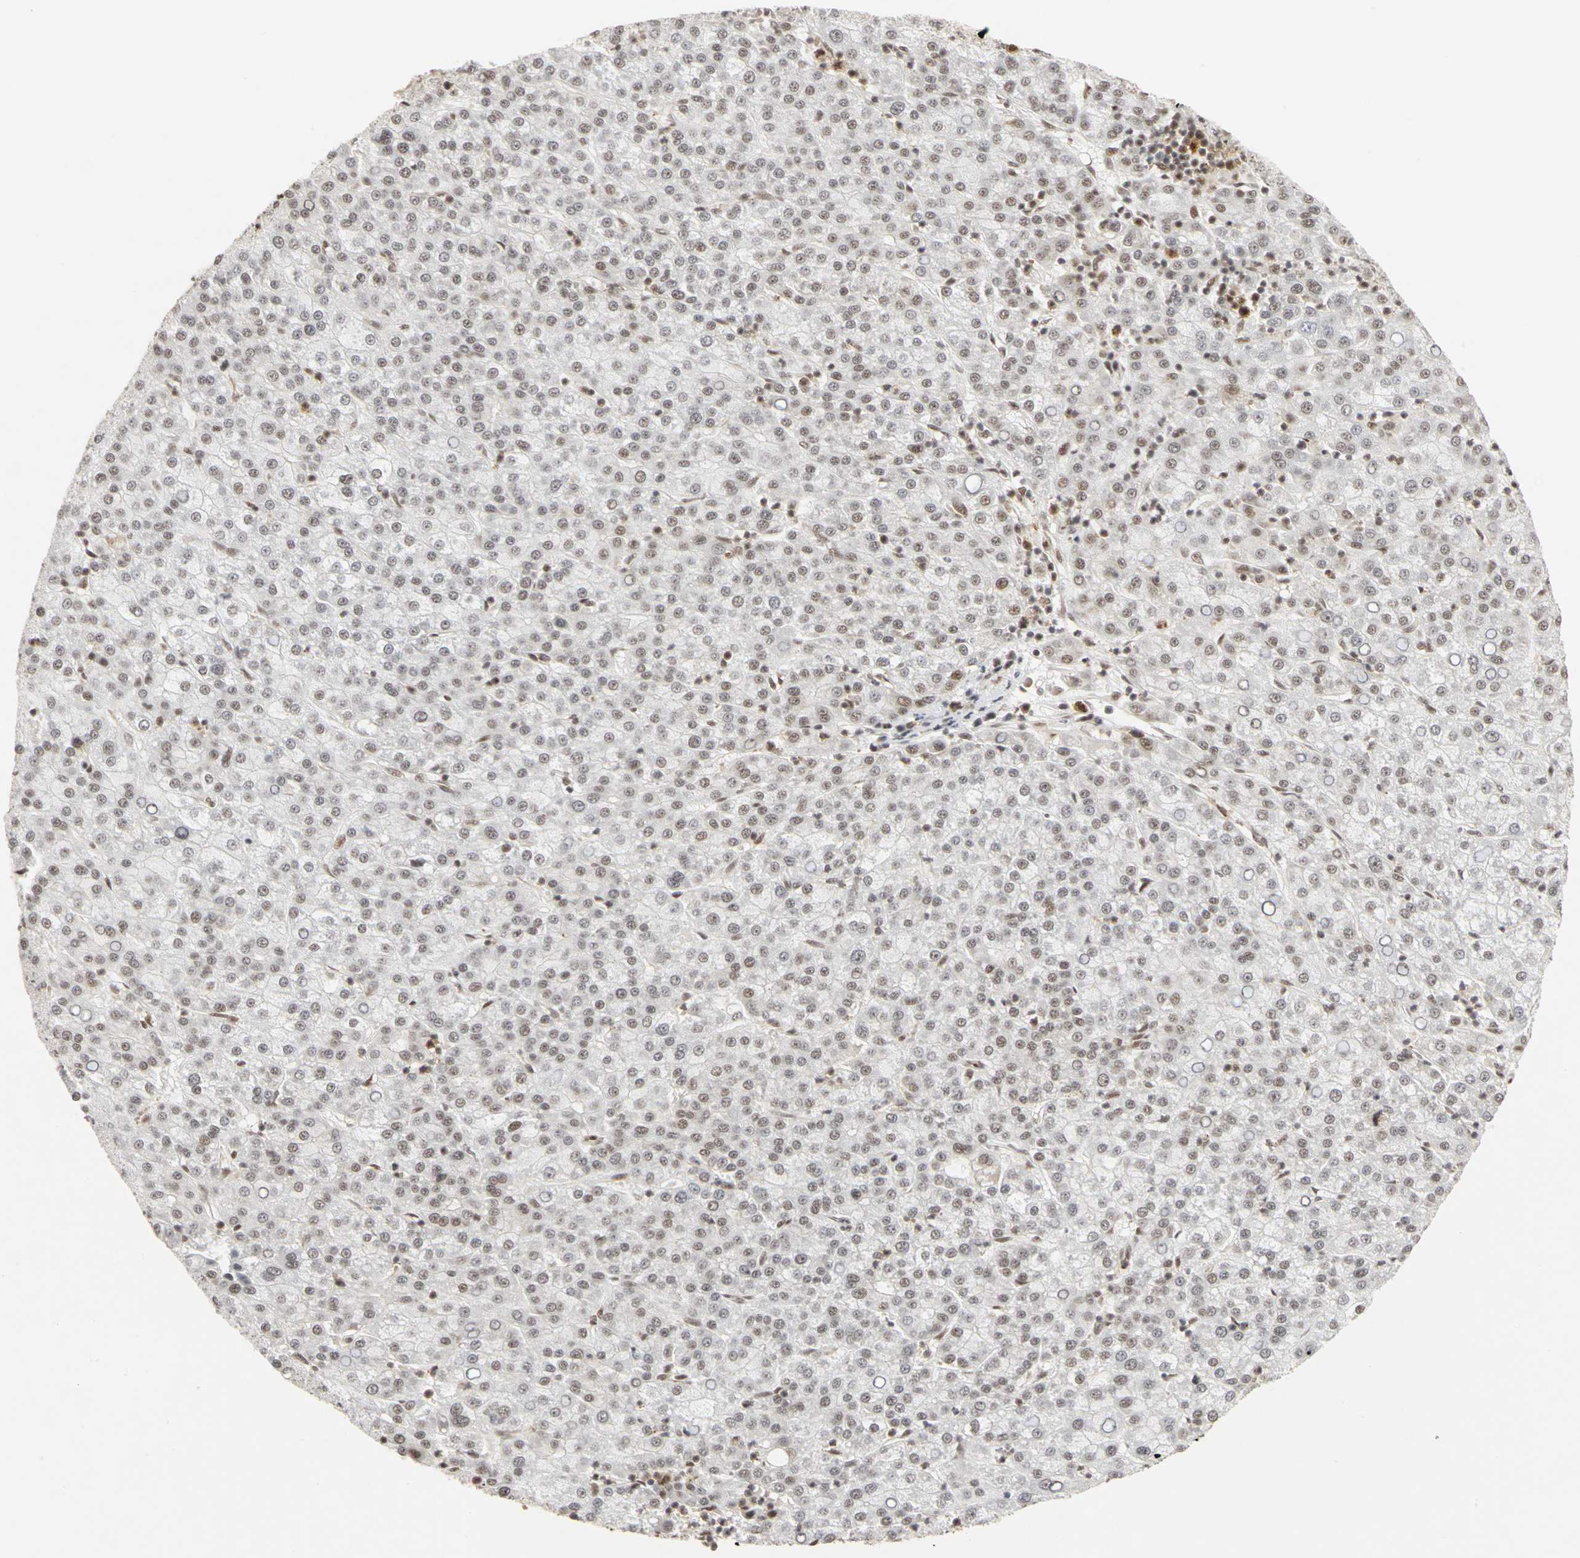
{"staining": {"intensity": "moderate", "quantity": ">75%", "location": "nuclear"}, "tissue": "liver cancer", "cell_type": "Tumor cells", "image_type": "cancer", "snomed": [{"axis": "morphology", "description": "Carcinoma, Hepatocellular, NOS"}, {"axis": "topography", "description": "Liver"}], "caption": "Liver cancer stained for a protein (brown) shows moderate nuclear positive staining in approximately >75% of tumor cells.", "gene": "CSNK2B", "patient": {"sex": "female", "age": 58}}